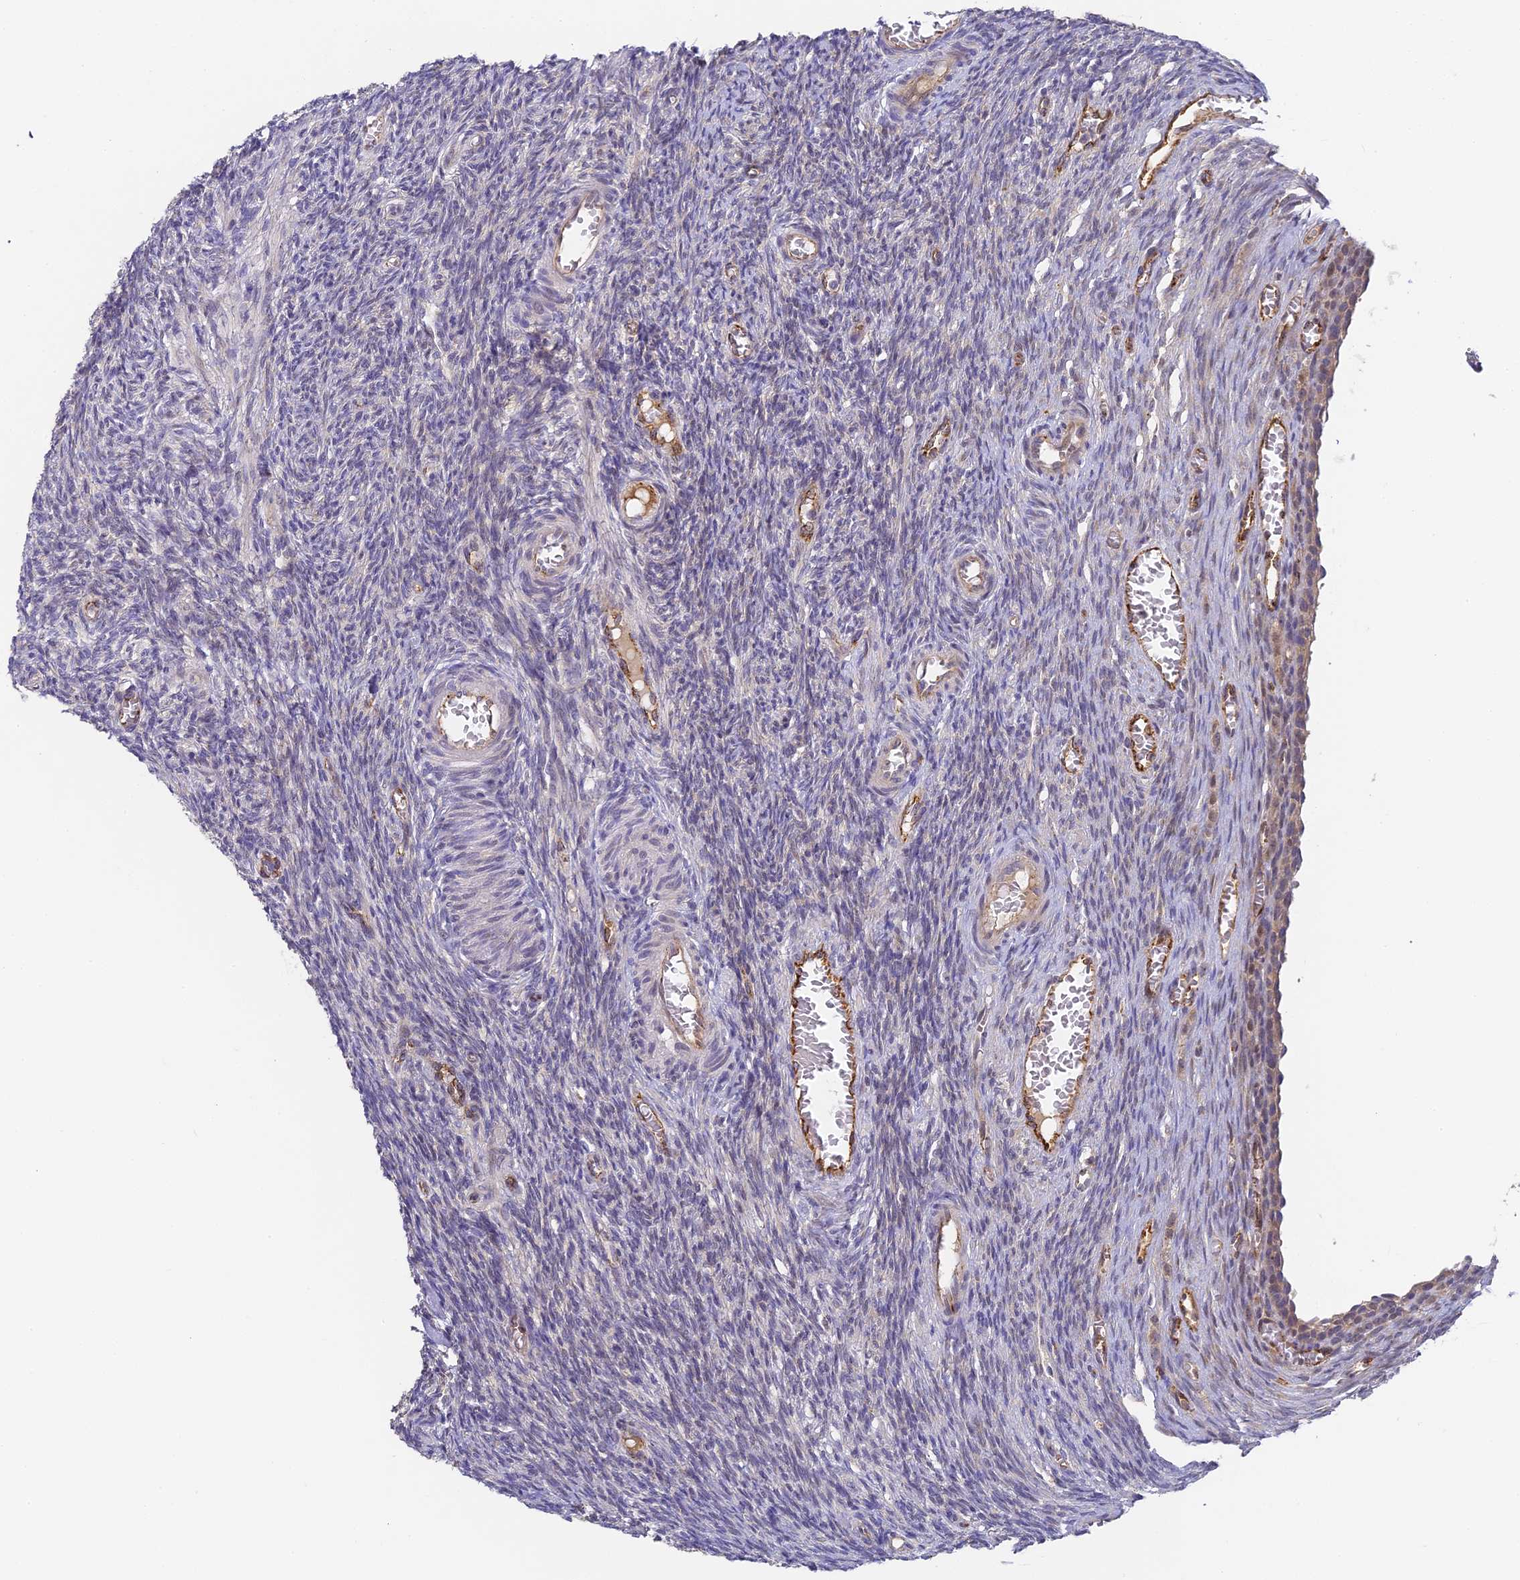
{"staining": {"intensity": "negative", "quantity": "none", "location": "none"}, "tissue": "ovary", "cell_type": "Ovarian stroma cells", "image_type": "normal", "snomed": [{"axis": "morphology", "description": "Normal tissue, NOS"}, {"axis": "topography", "description": "Ovary"}], "caption": "Ovarian stroma cells show no significant expression in benign ovary. (Stains: DAB (3,3'-diaminobenzidine) immunohistochemistry (IHC) with hematoxylin counter stain, Microscopy: brightfield microscopy at high magnification).", "gene": "DNAAF10", "patient": {"sex": "female", "age": 27}}